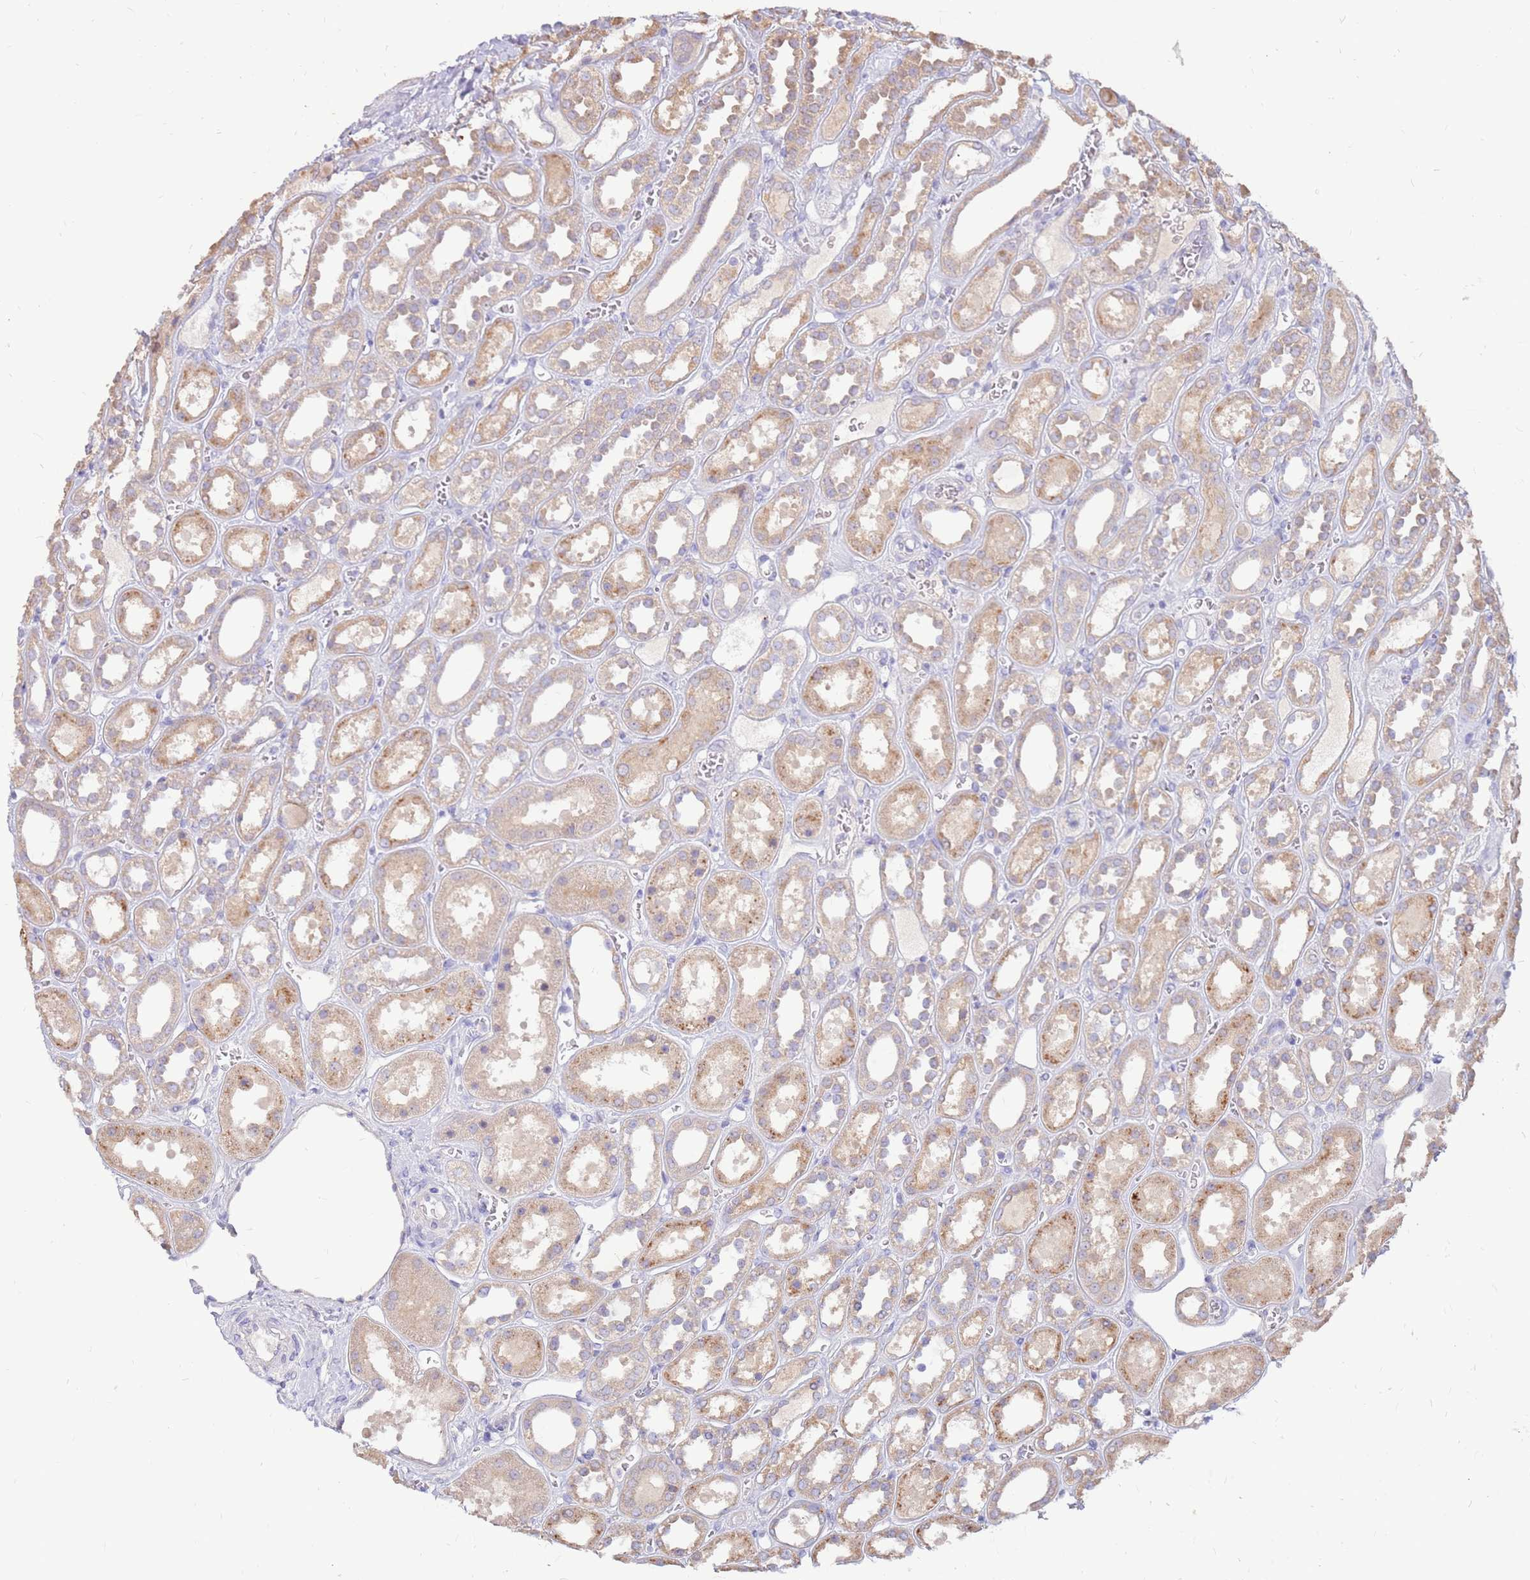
{"staining": {"intensity": "negative", "quantity": "none", "location": "none"}, "tissue": "kidney", "cell_type": "Cells in glomeruli", "image_type": "normal", "snomed": [{"axis": "morphology", "description": "Normal tissue, NOS"}, {"axis": "topography", "description": "Kidney"}], "caption": "A high-resolution micrograph shows immunohistochemistry staining of benign kidney, which shows no significant staining in cells in glomeruli. (DAB IHC visualized using brightfield microscopy, high magnification).", "gene": "SLC44A4", "patient": {"sex": "female", "age": 41}}